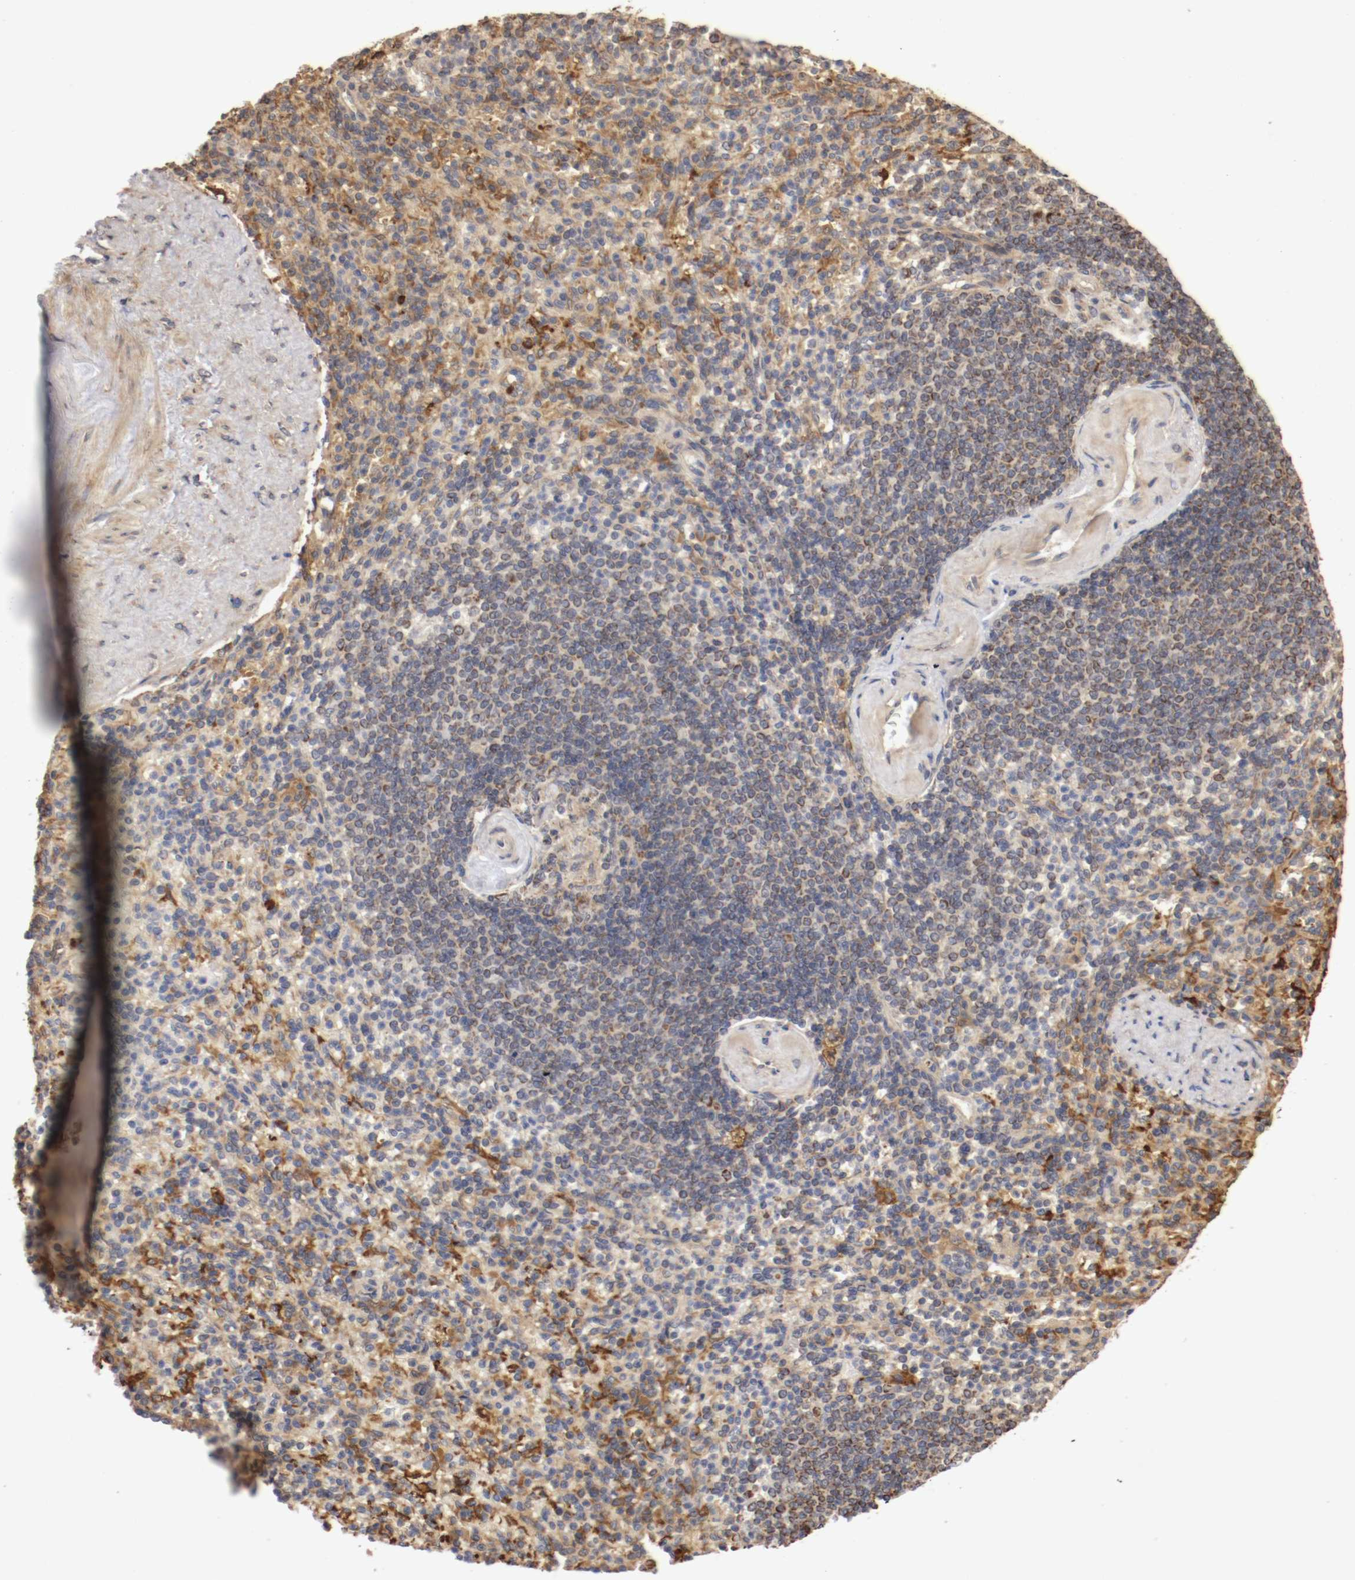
{"staining": {"intensity": "moderate", "quantity": "25%-75%", "location": "cytoplasmic/membranous"}, "tissue": "spleen", "cell_type": "Cells in red pulp", "image_type": "normal", "snomed": [{"axis": "morphology", "description": "Normal tissue, NOS"}, {"axis": "topography", "description": "Spleen"}], "caption": "Protein staining of benign spleen reveals moderate cytoplasmic/membranous expression in about 25%-75% of cells in red pulp.", "gene": "VEZT", "patient": {"sex": "female", "age": 74}}